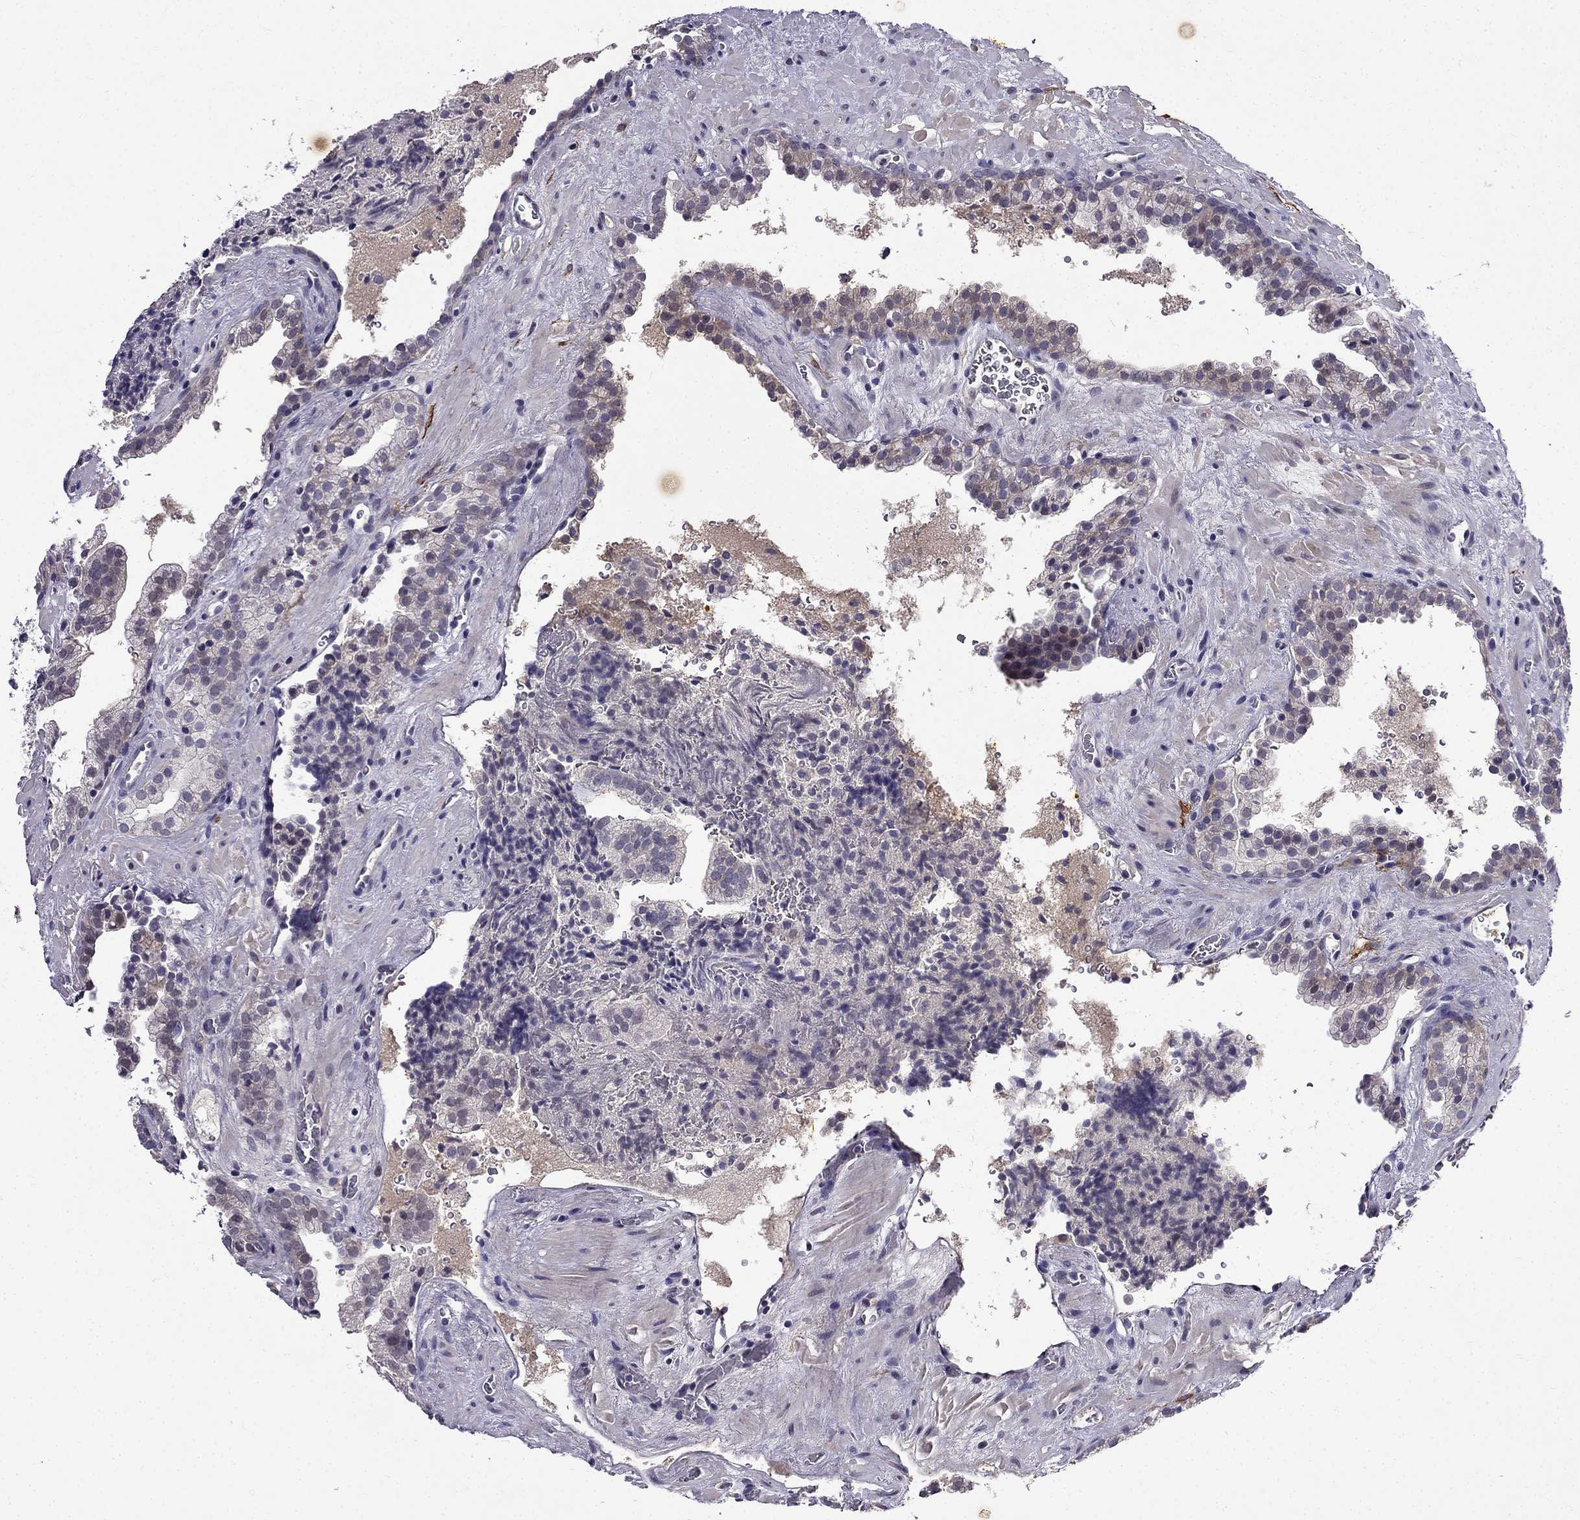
{"staining": {"intensity": "negative", "quantity": "none", "location": "none"}, "tissue": "prostate cancer", "cell_type": "Tumor cells", "image_type": "cancer", "snomed": [{"axis": "morphology", "description": "Adenocarcinoma, NOS"}, {"axis": "topography", "description": "Prostate"}], "caption": "This image is of adenocarcinoma (prostate) stained with immunohistochemistry to label a protein in brown with the nuclei are counter-stained blue. There is no staining in tumor cells.", "gene": "PI16", "patient": {"sex": "male", "age": 66}}